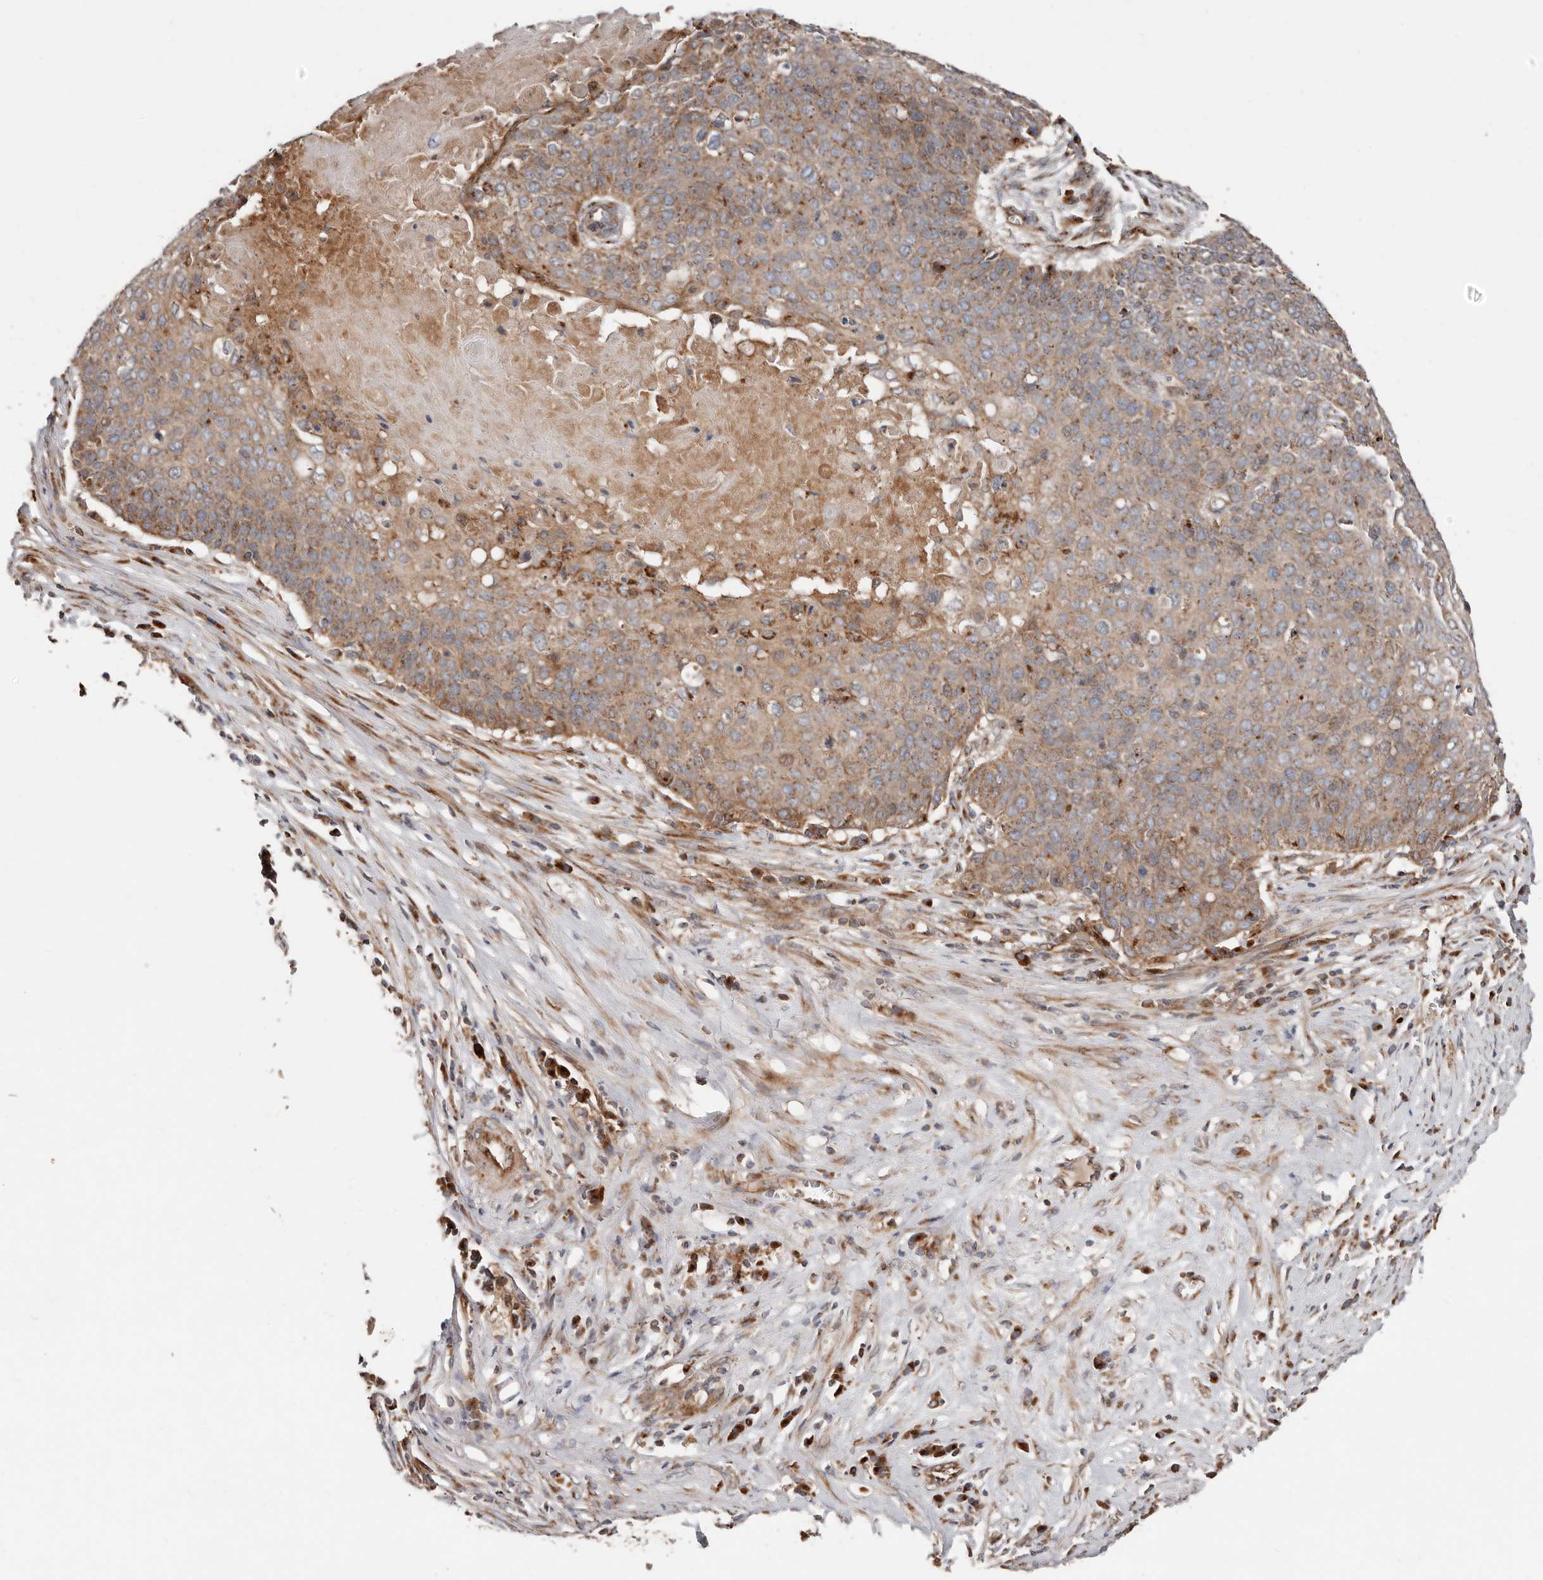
{"staining": {"intensity": "moderate", "quantity": ">75%", "location": "cytoplasmic/membranous"}, "tissue": "cervical cancer", "cell_type": "Tumor cells", "image_type": "cancer", "snomed": [{"axis": "morphology", "description": "Squamous cell carcinoma, NOS"}, {"axis": "topography", "description": "Cervix"}], "caption": "This photomicrograph exhibits squamous cell carcinoma (cervical) stained with immunohistochemistry (IHC) to label a protein in brown. The cytoplasmic/membranous of tumor cells show moderate positivity for the protein. Nuclei are counter-stained blue.", "gene": "COG1", "patient": {"sex": "female", "age": 39}}